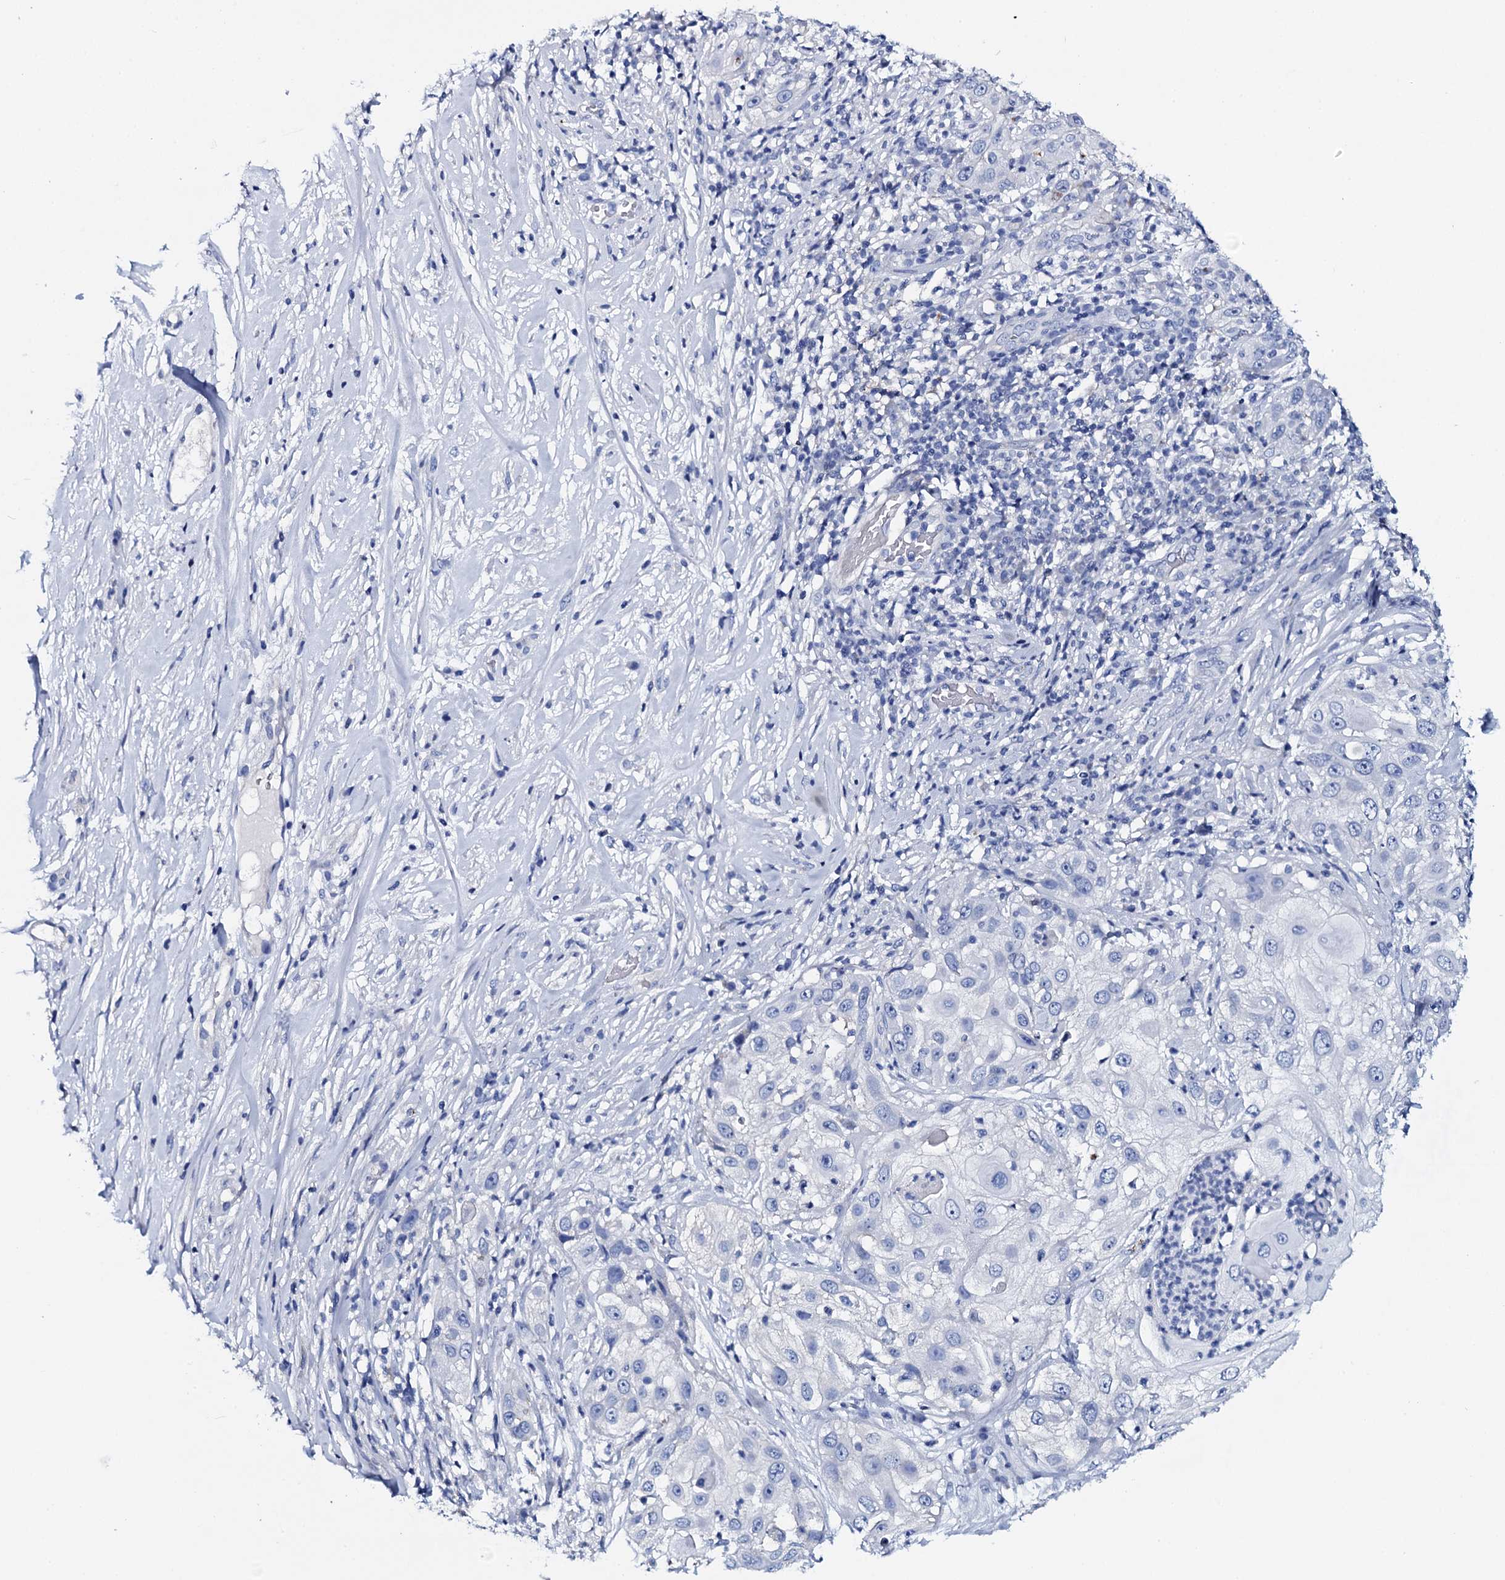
{"staining": {"intensity": "negative", "quantity": "none", "location": "none"}, "tissue": "skin cancer", "cell_type": "Tumor cells", "image_type": "cancer", "snomed": [{"axis": "morphology", "description": "Squamous cell carcinoma, NOS"}, {"axis": "topography", "description": "Skin"}], "caption": "A photomicrograph of human squamous cell carcinoma (skin) is negative for staining in tumor cells.", "gene": "GYS2", "patient": {"sex": "female", "age": 44}}